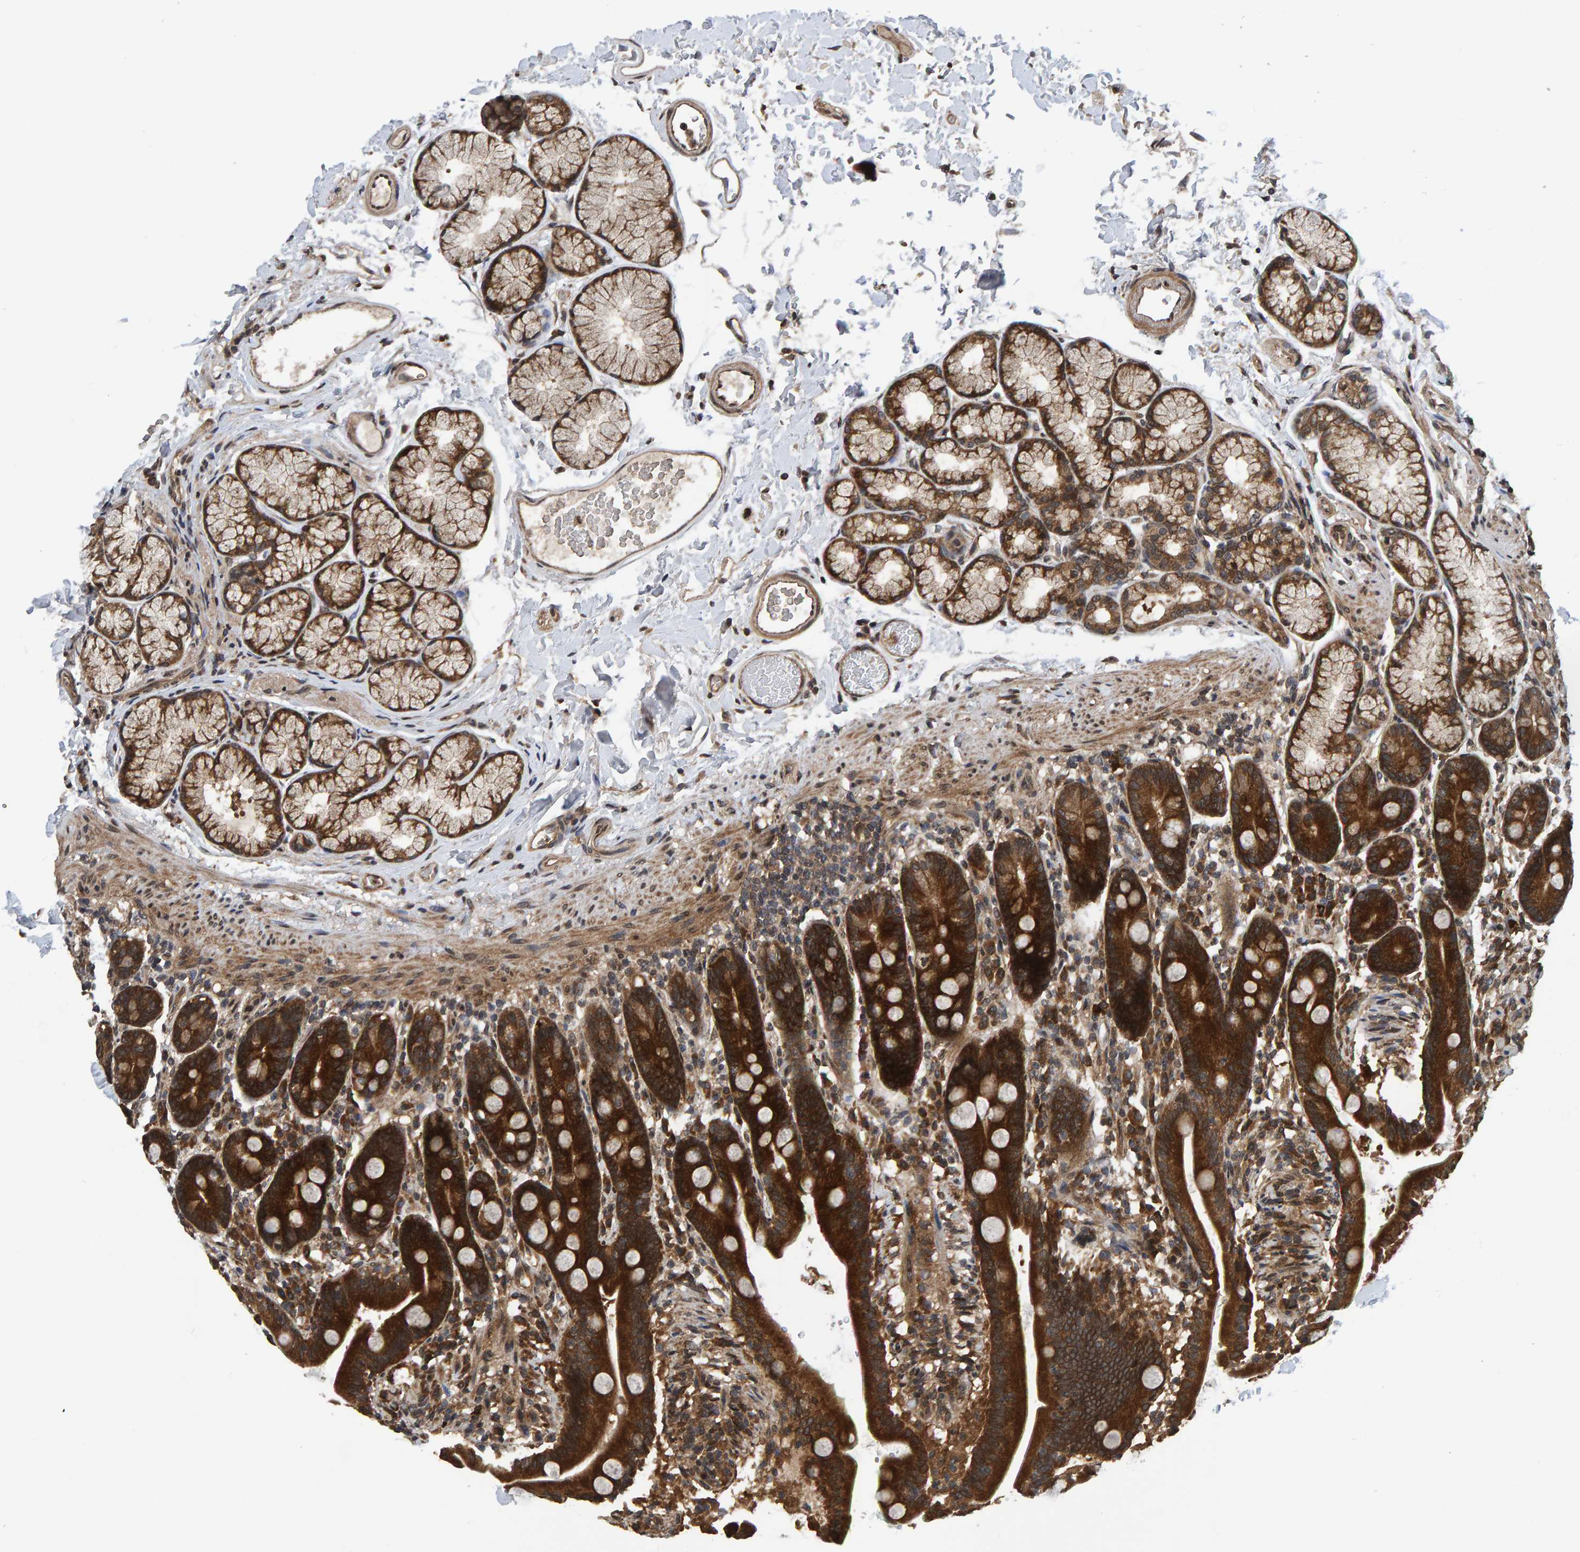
{"staining": {"intensity": "strong", "quantity": ">75%", "location": "cytoplasmic/membranous"}, "tissue": "duodenum", "cell_type": "Glandular cells", "image_type": "normal", "snomed": [{"axis": "morphology", "description": "Normal tissue, NOS"}, {"axis": "topography", "description": "Duodenum"}], "caption": "Protein analysis of benign duodenum reveals strong cytoplasmic/membranous expression in approximately >75% of glandular cells.", "gene": "GAB2", "patient": {"sex": "male", "age": 54}}